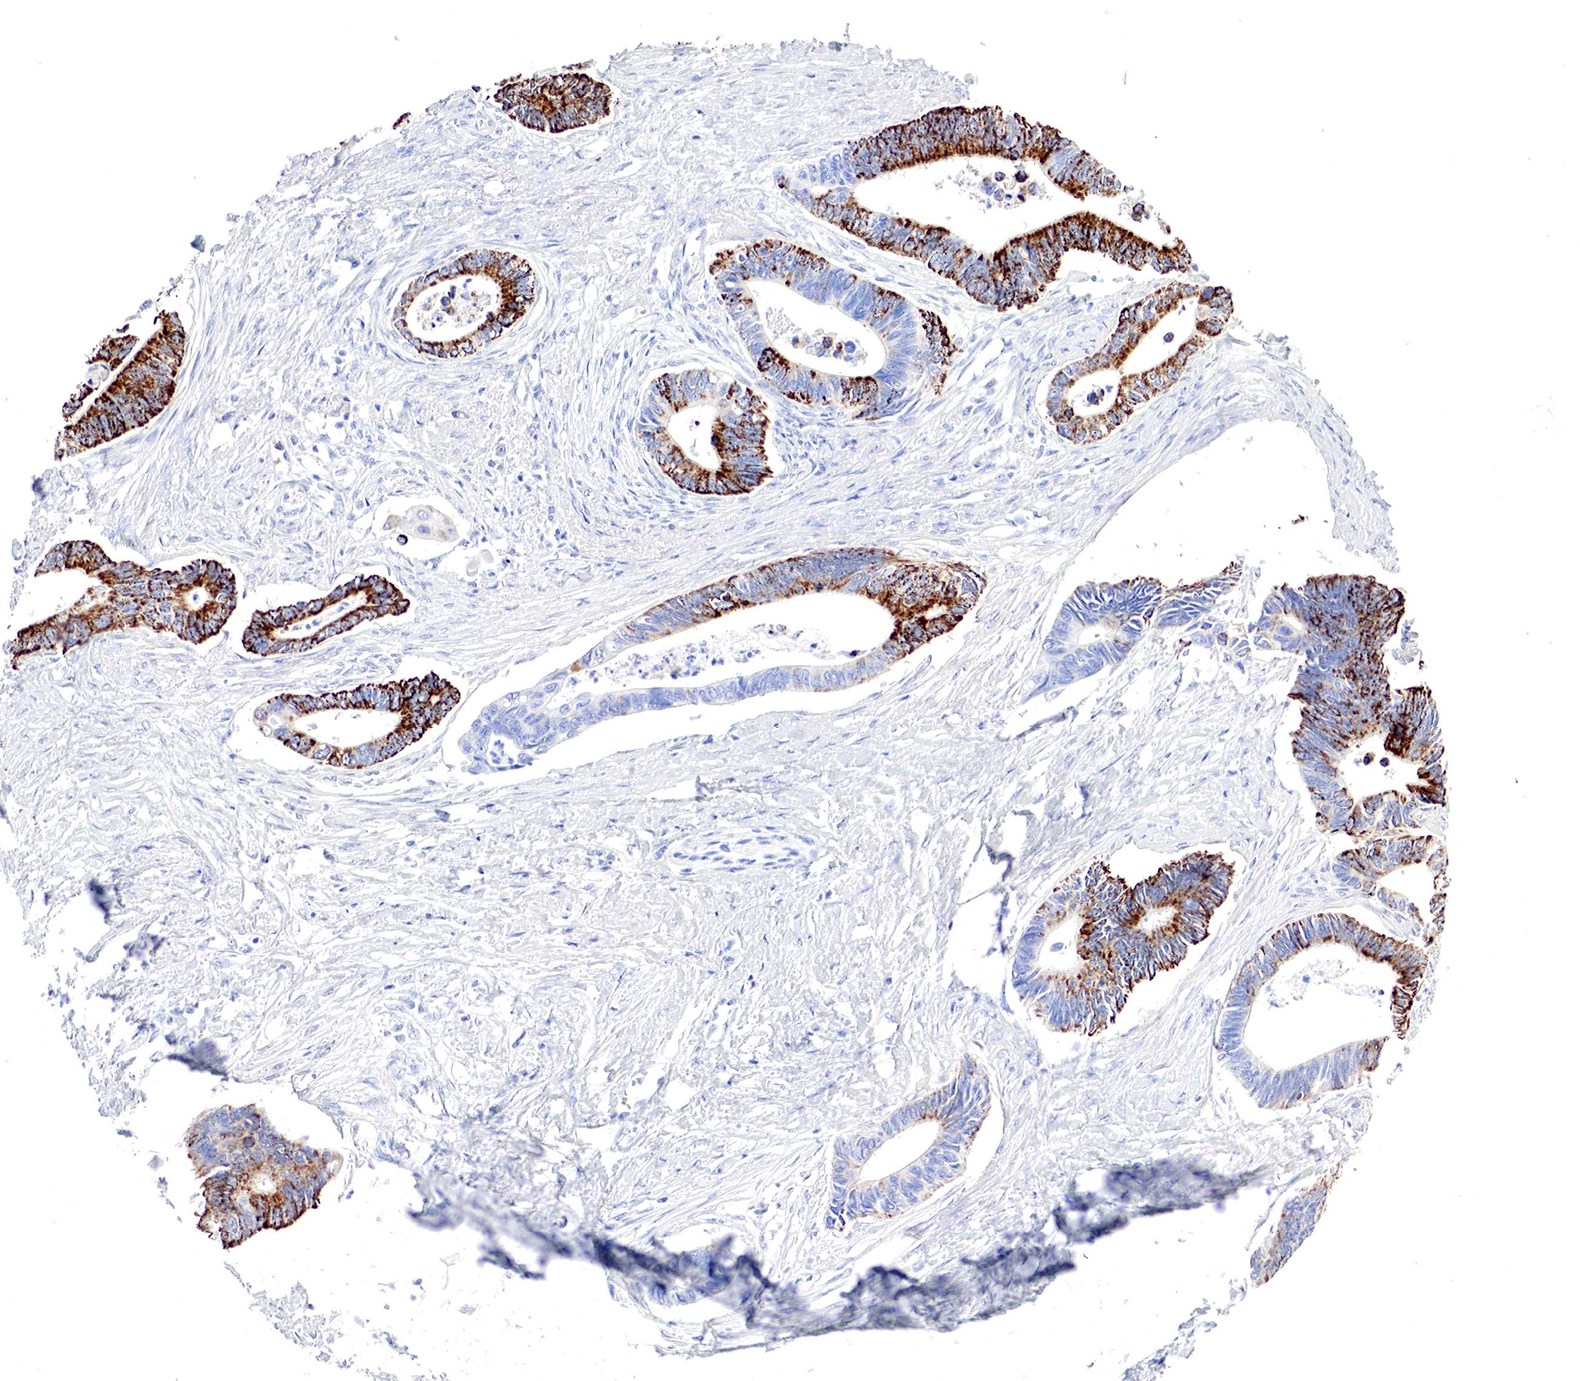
{"staining": {"intensity": "strong", "quantity": "25%-75%", "location": "cytoplasmic/membranous"}, "tissue": "pancreatic cancer", "cell_type": "Tumor cells", "image_type": "cancer", "snomed": [{"axis": "morphology", "description": "Adenocarcinoma, NOS"}, {"axis": "topography", "description": "Pancreas"}], "caption": "DAB immunohistochemical staining of pancreatic adenocarcinoma shows strong cytoplasmic/membranous protein positivity in about 25%-75% of tumor cells.", "gene": "OTC", "patient": {"sex": "female", "age": 70}}